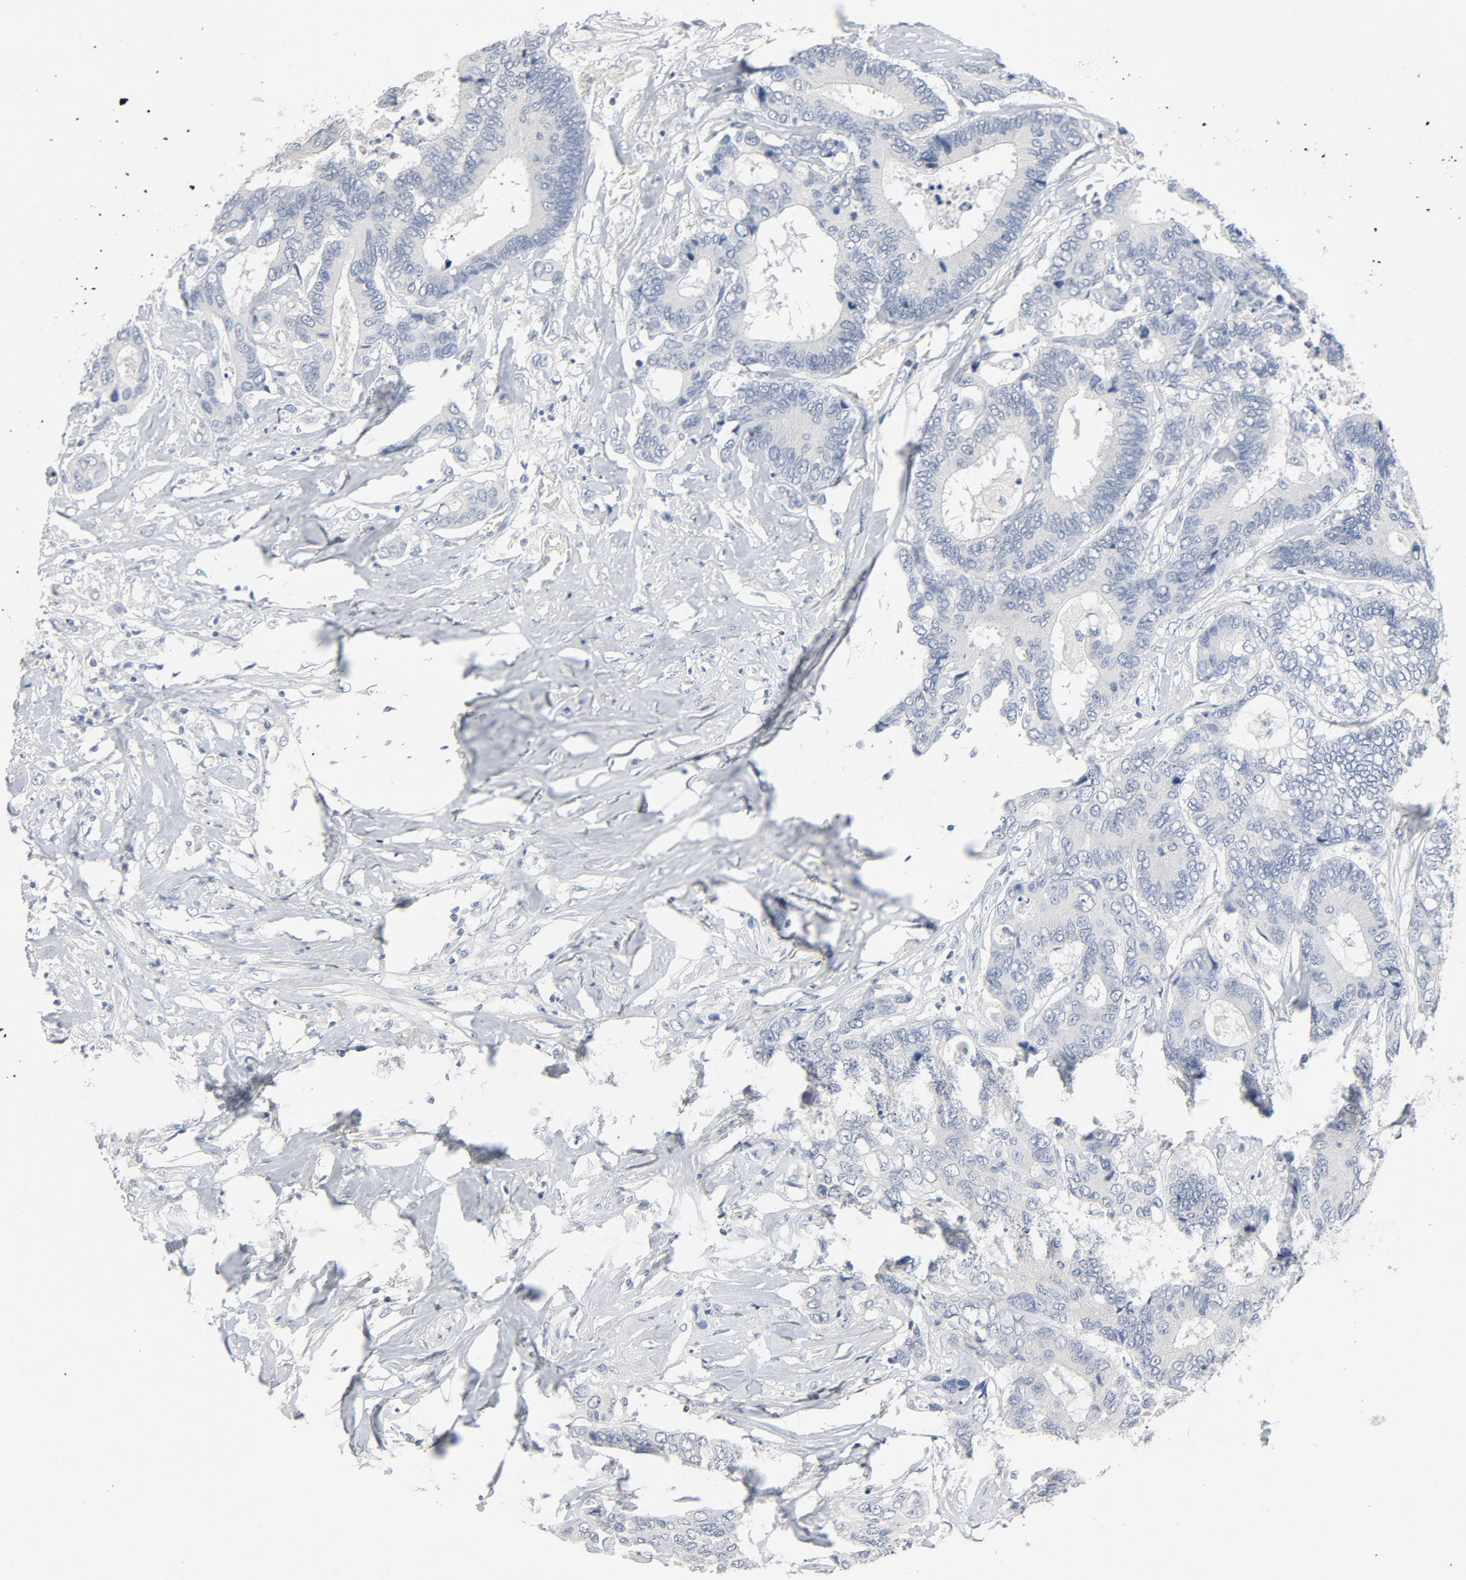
{"staining": {"intensity": "negative", "quantity": "none", "location": "none"}, "tissue": "colorectal cancer", "cell_type": "Tumor cells", "image_type": "cancer", "snomed": [{"axis": "morphology", "description": "Adenocarcinoma, NOS"}, {"axis": "topography", "description": "Rectum"}], "caption": "DAB immunohistochemical staining of human adenocarcinoma (colorectal) exhibits no significant positivity in tumor cells. (DAB immunohistochemistry visualized using brightfield microscopy, high magnification).", "gene": "ZCCHC13", "patient": {"sex": "male", "age": 55}}